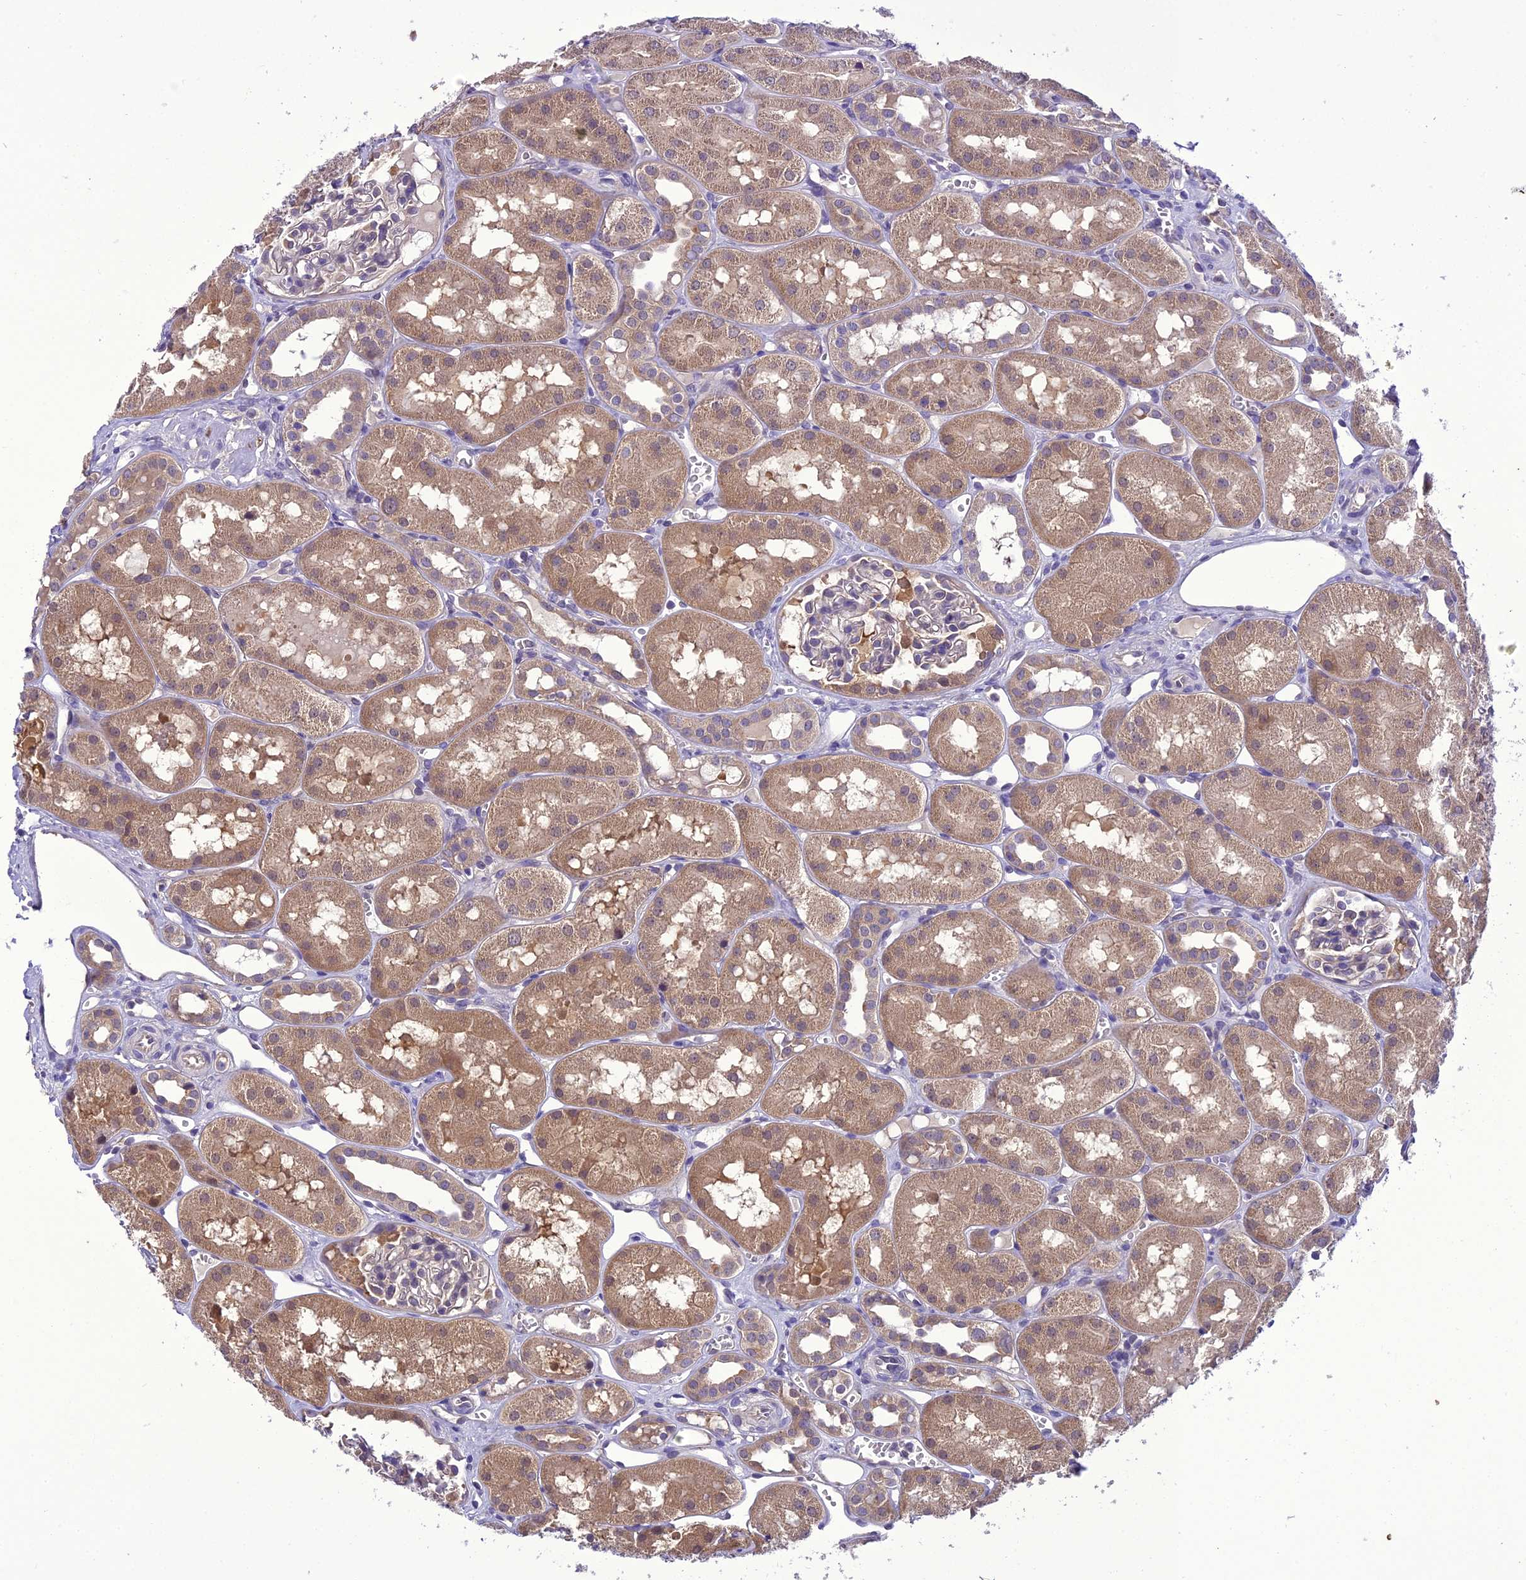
{"staining": {"intensity": "negative", "quantity": "none", "location": "none"}, "tissue": "kidney", "cell_type": "Cells in glomeruli", "image_type": "normal", "snomed": [{"axis": "morphology", "description": "Normal tissue, NOS"}, {"axis": "topography", "description": "Kidney"}], "caption": "DAB (3,3'-diaminobenzidine) immunohistochemical staining of benign kidney demonstrates no significant expression in cells in glomeruli. (Stains: DAB (3,3'-diaminobenzidine) IHC with hematoxylin counter stain, Microscopy: brightfield microscopy at high magnification).", "gene": "BORCS6", "patient": {"sex": "male", "age": 16}}